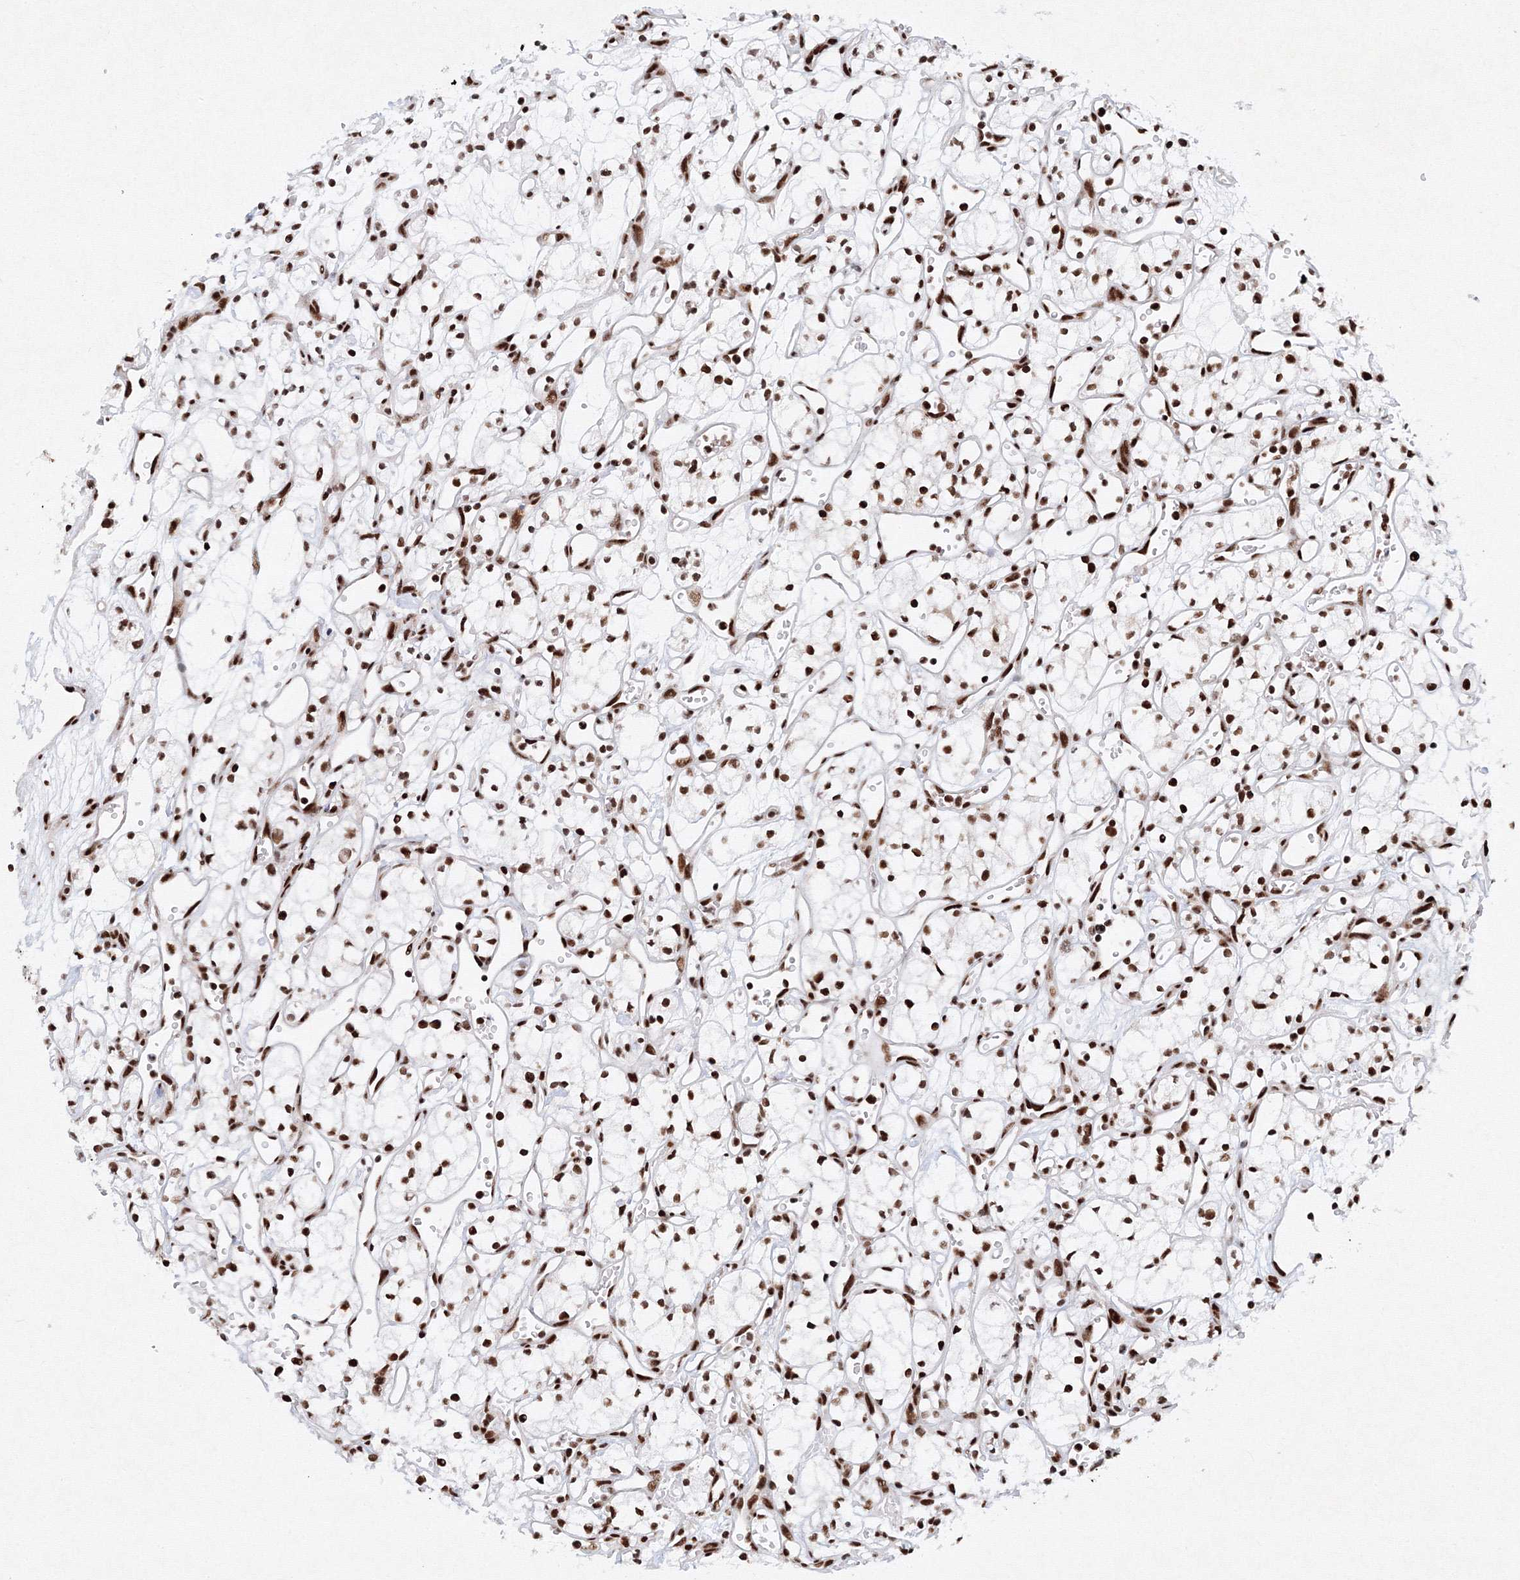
{"staining": {"intensity": "strong", "quantity": ">75%", "location": "nuclear"}, "tissue": "renal cancer", "cell_type": "Tumor cells", "image_type": "cancer", "snomed": [{"axis": "morphology", "description": "Adenocarcinoma, NOS"}, {"axis": "topography", "description": "Kidney"}], "caption": "A brown stain highlights strong nuclear expression of a protein in adenocarcinoma (renal) tumor cells.", "gene": "SNRPC", "patient": {"sex": "male", "age": 59}}